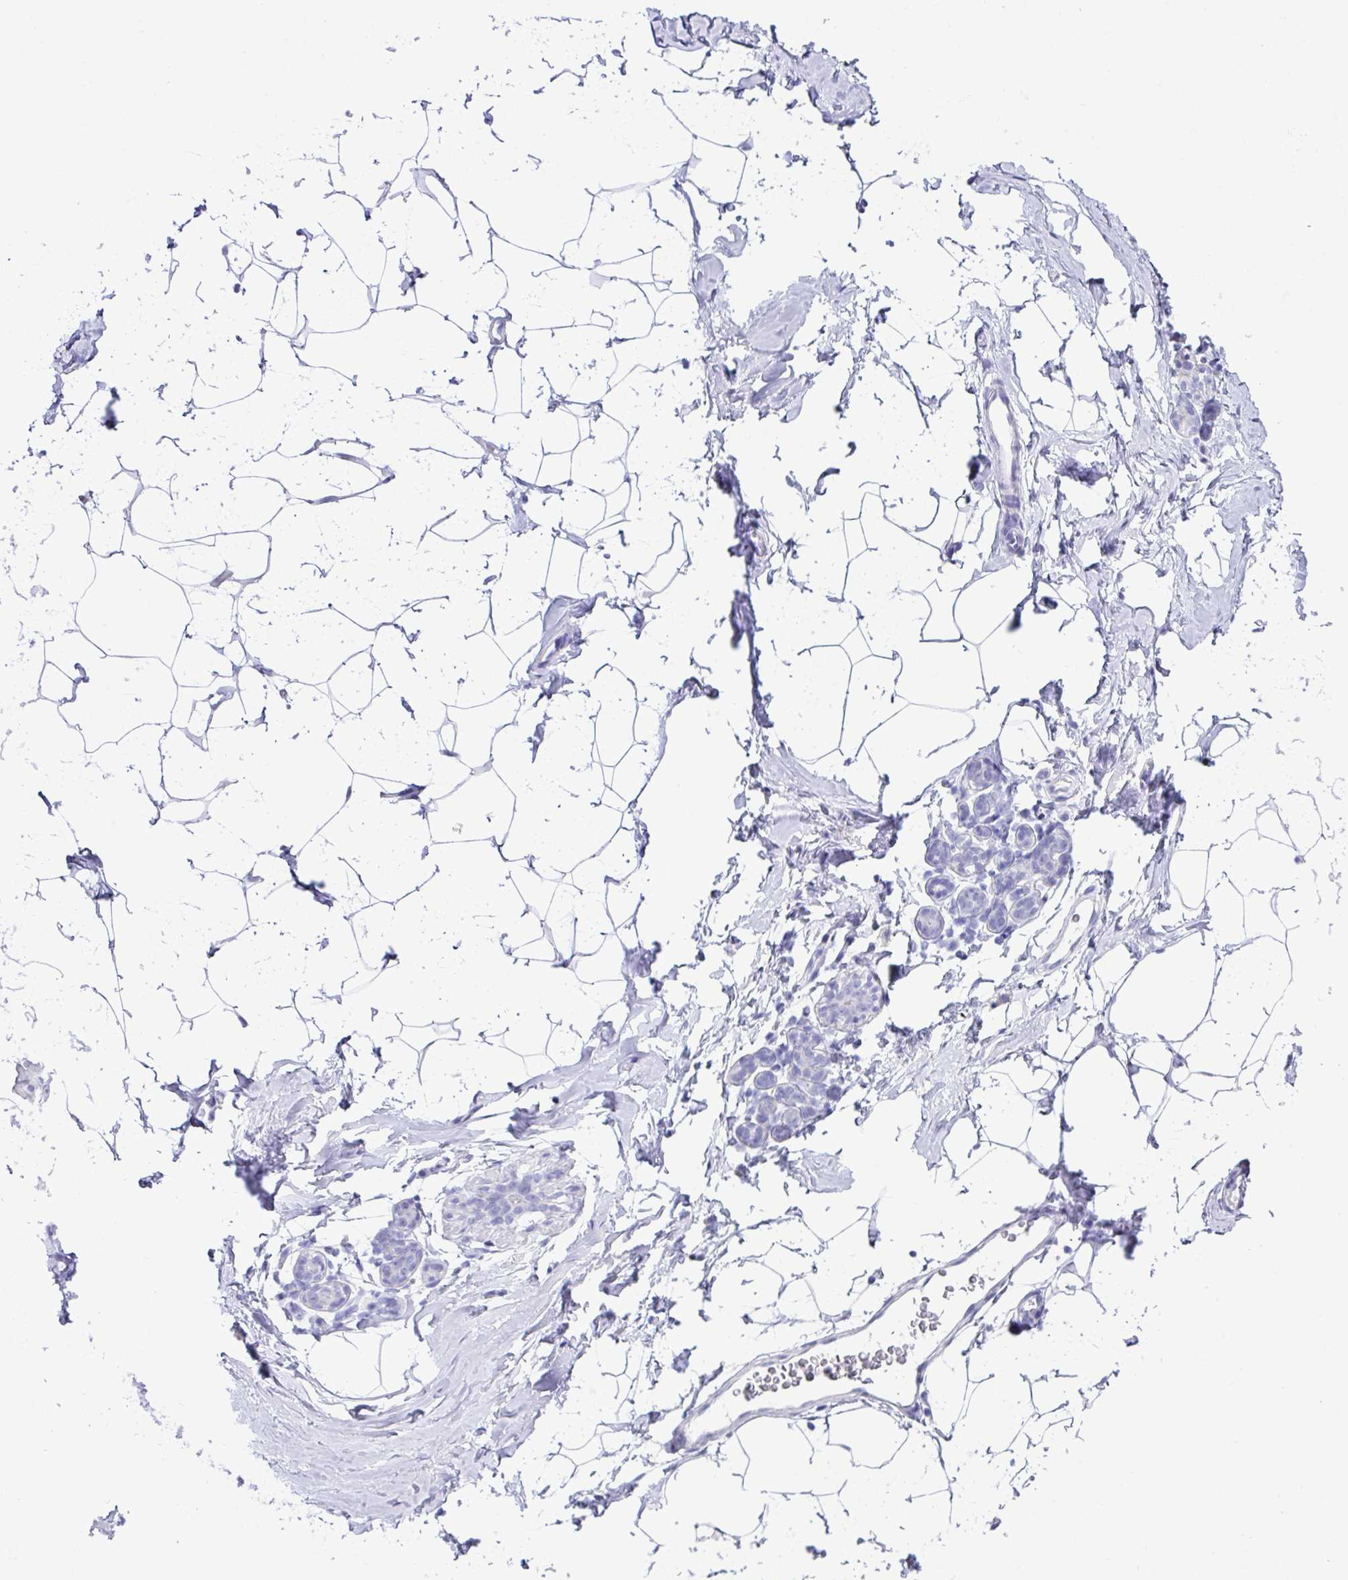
{"staining": {"intensity": "negative", "quantity": "none", "location": "none"}, "tissue": "breast", "cell_type": "Adipocytes", "image_type": "normal", "snomed": [{"axis": "morphology", "description": "Normal tissue, NOS"}, {"axis": "topography", "description": "Breast"}], "caption": "This is an immunohistochemistry image of normal human breast. There is no positivity in adipocytes.", "gene": "LGALS4", "patient": {"sex": "female", "age": 32}}